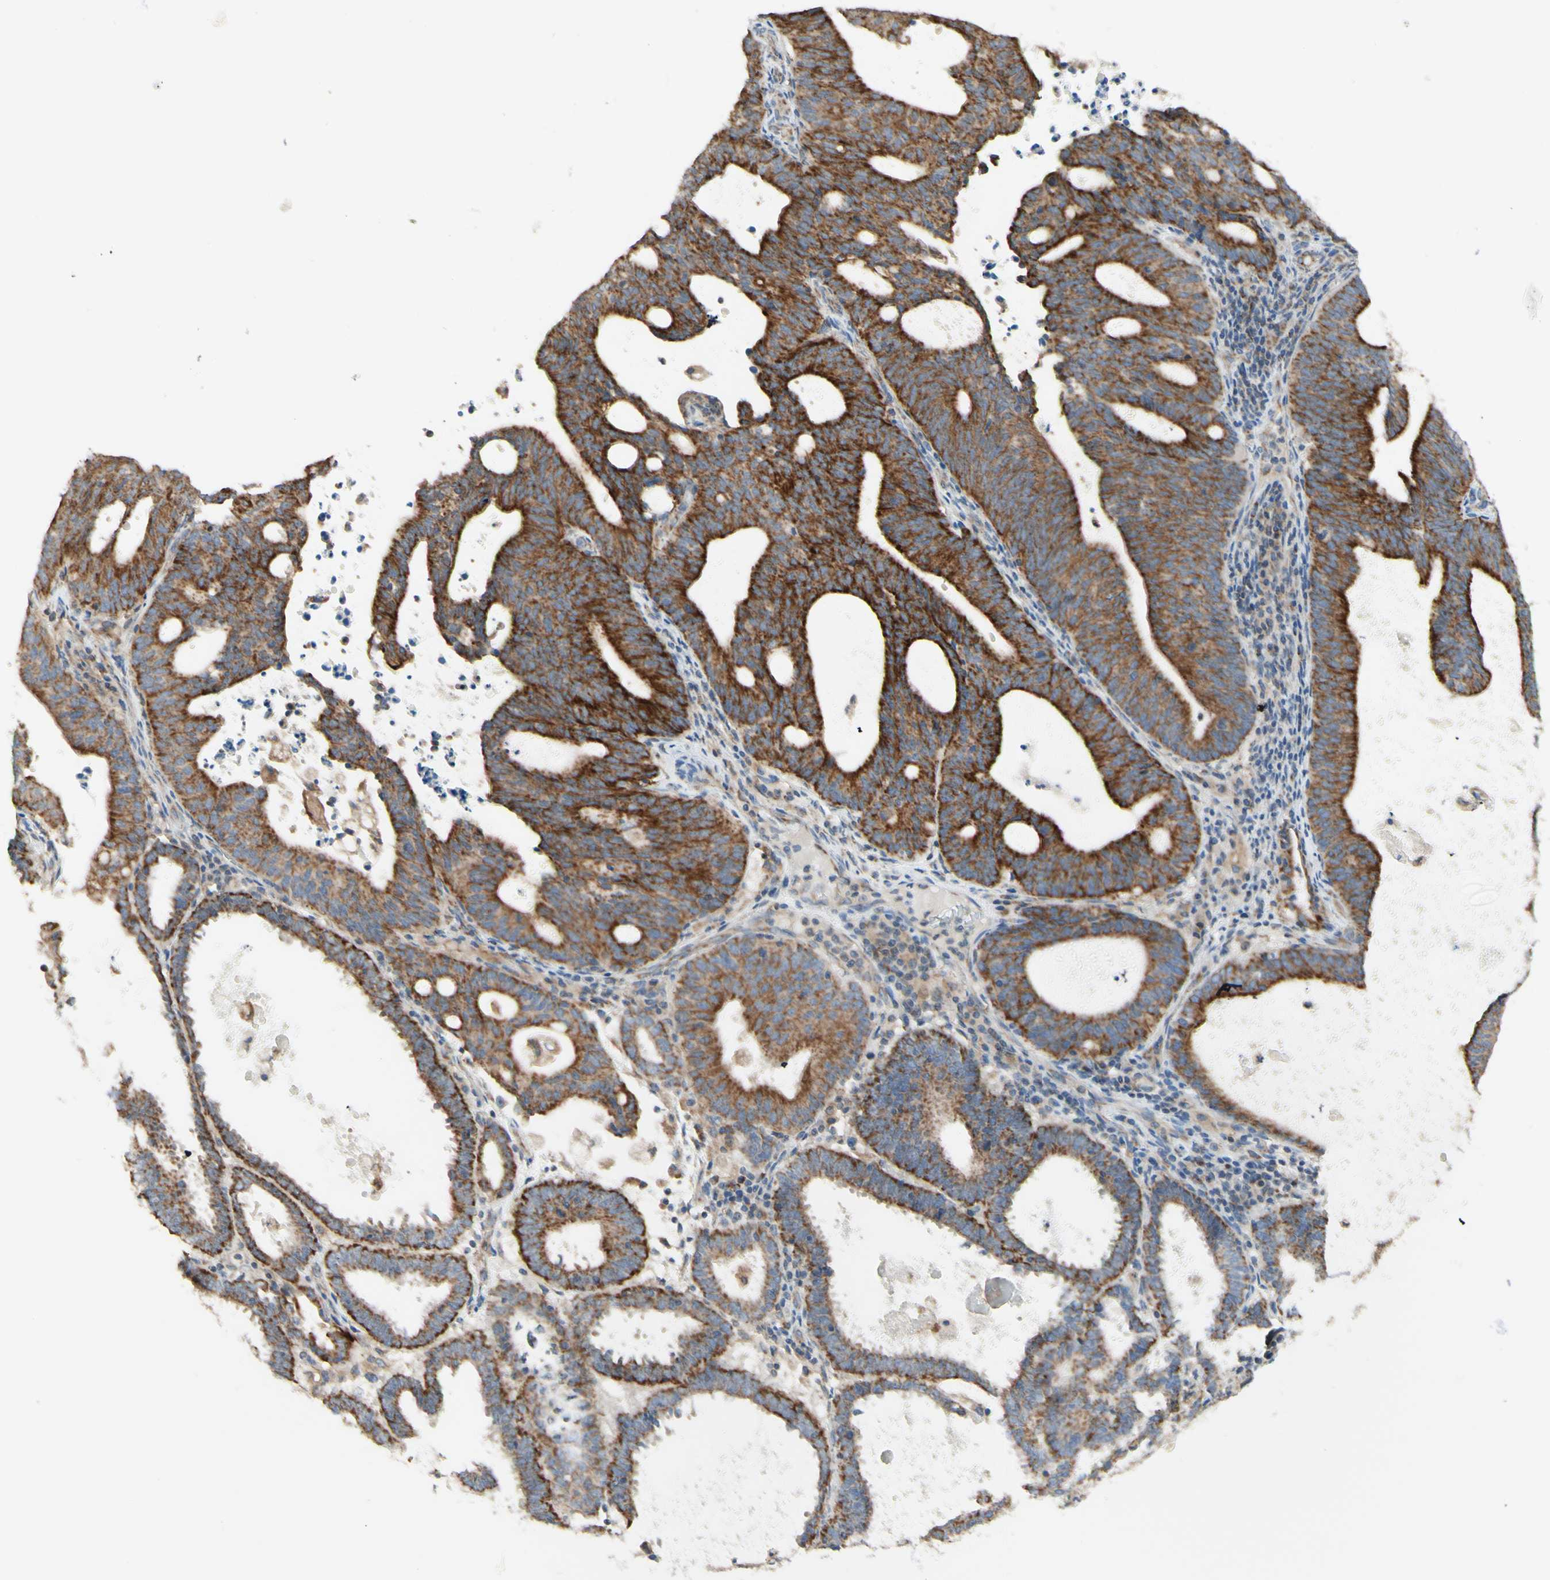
{"staining": {"intensity": "strong", "quantity": ">75%", "location": "cytoplasmic/membranous"}, "tissue": "endometrial cancer", "cell_type": "Tumor cells", "image_type": "cancer", "snomed": [{"axis": "morphology", "description": "Adenocarcinoma, NOS"}, {"axis": "topography", "description": "Uterus"}], "caption": "Human adenocarcinoma (endometrial) stained with a brown dye displays strong cytoplasmic/membranous positive staining in approximately >75% of tumor cells.", "gene": "ARMC10", "patient": {"sex": "female", "age": 83}}